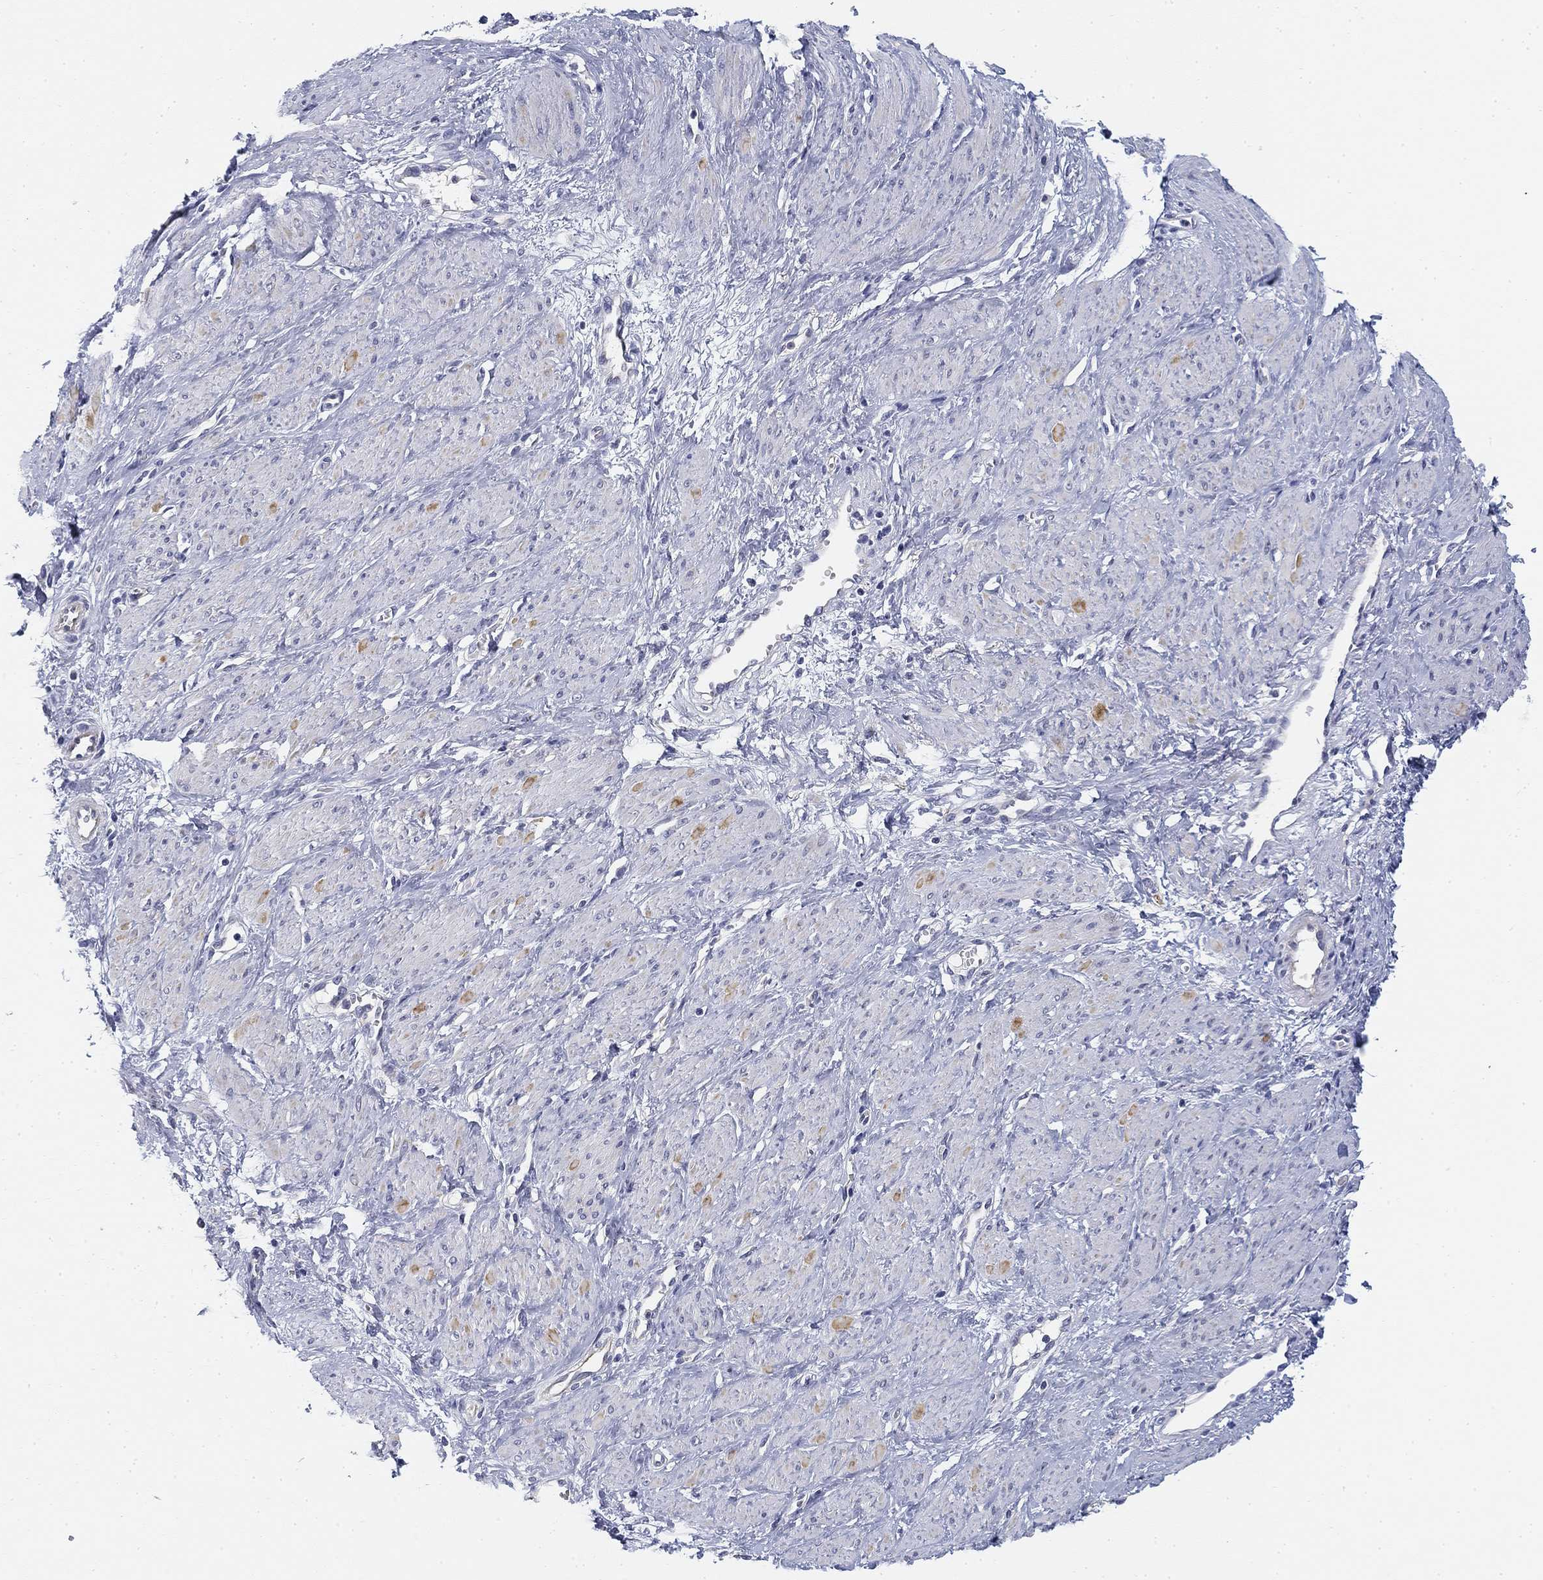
{"staining": {"intensity": "negative", "quantity": "none", "location": "none"}, "tissue": "smooth muscle", "cell_type": "Smooth muscle cells", "image_type": "normal", "snomed": [{"axis": "morphology", "description": "Normal tissue, NOS"}, {"axis": "topography", "description": "Smooth muscle"}, {"axis": "topography", "description": "Uterus"}], "caption": "Immunohistochemical staining of normal smooth muscle displays no significant staining in smooth muscle cells.", "gene": "SLC2A5", "patient": {"sex": "female", "age": 39}}